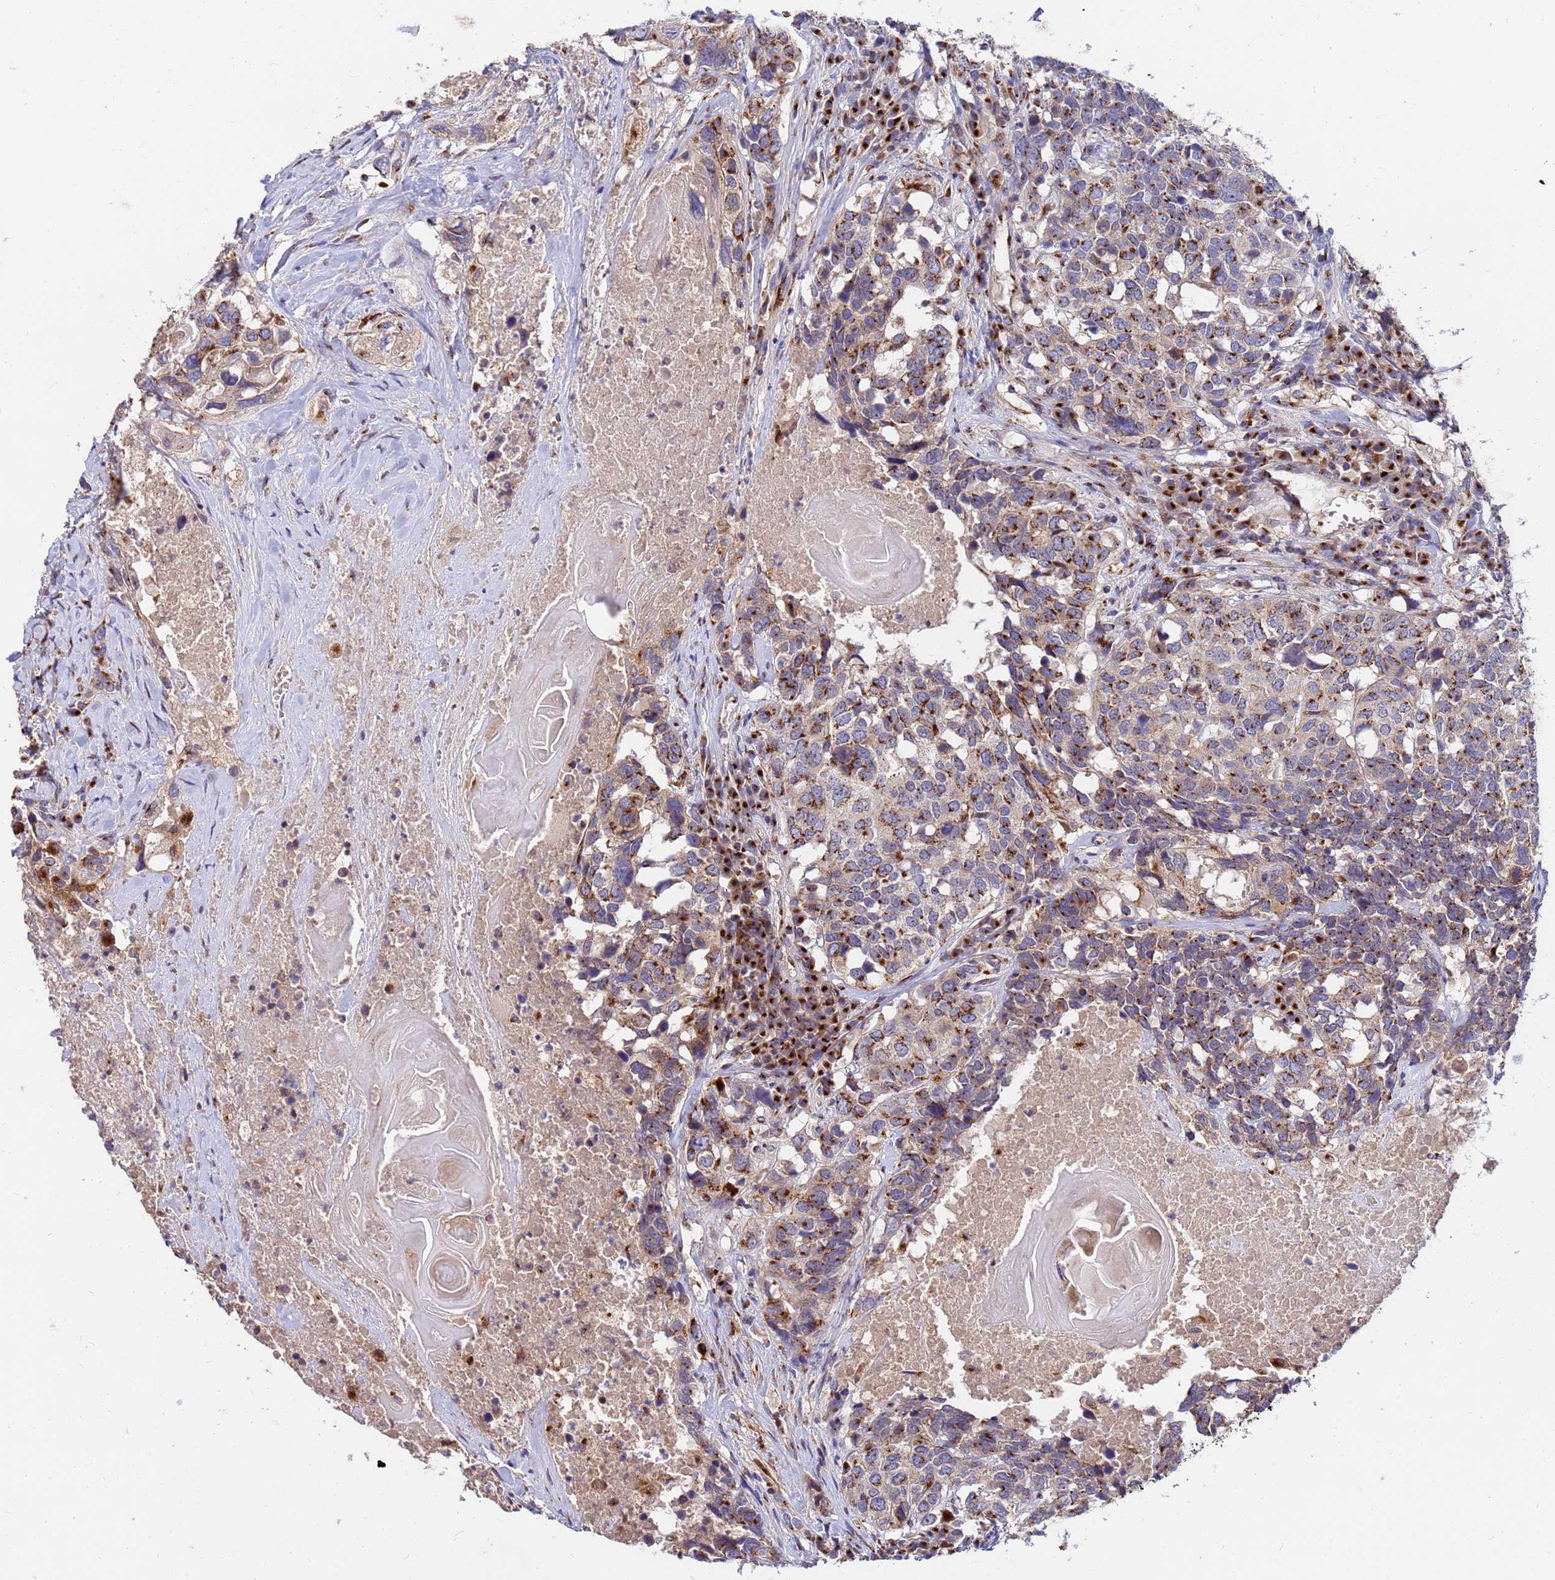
{"staining": {"intensity": "moderate", "quantity": ">75%", "location": "cytoplasmic/membranous"}, "tissue": "head and neck cancer", "cell_type": "Tumor cells", "image_type": "cancer", "snomed": [{"axis": "morphology", "description": "Squamous cell carcinoma, NOS"}, {"axis": "topography", "description": "Head-Neck"}], "caption": "Immunohistochemical staining of squamous cell carcinoma (head and neck) exhibits moderate cytoplasmic/membranous protein staining in approximately >75% of tumor cells.", "gene": "HPS3", "patient": {"sex": "male", "age": 66}}